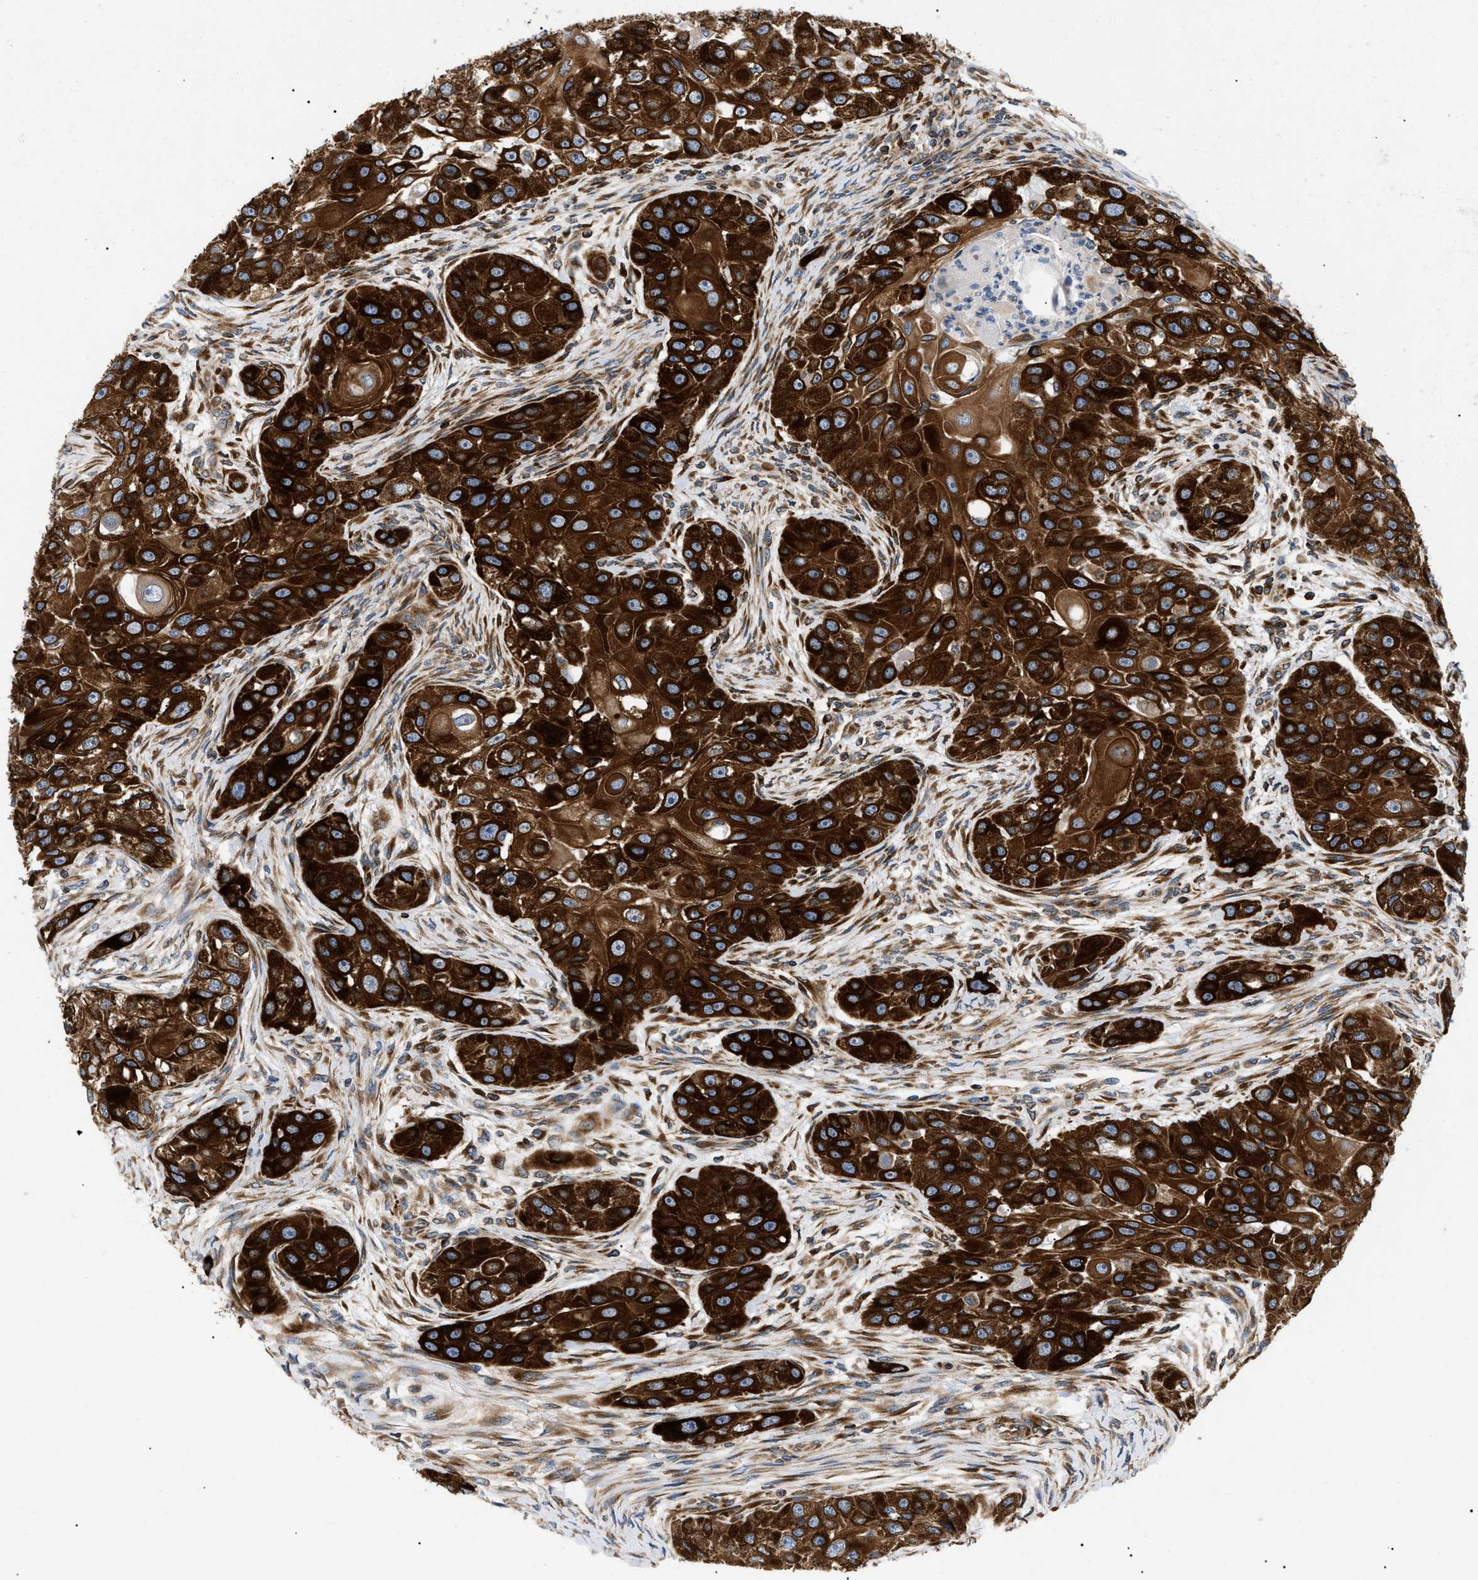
{"staining": {"intensity": "strong", "quantity": ">75%", "location": "cytoplasmic/membranous"}, "tissue": "head and neck cancer", "cell_type": "Tumor cells", "image_type": "cancer", "snomed": [{"axis": "morphology", "description": "Normal tissue, NOS"}, {"axis": "morphology", "description": "Squamous cell carcinoma, NOS"}, {"axis": "topography", "description": "Skeletal muscle"}, {"axis": "topography", "description": "Head-Neck"}], "caption": "Immunohistochemical staining of human squamous cell carcinoma (head and neck) displays strong cytoplasmic/membranous protein staining in approximately >75% of tumor cells.", "gene": "DERL1", "patient": {"sex": "male", "age": 51}}